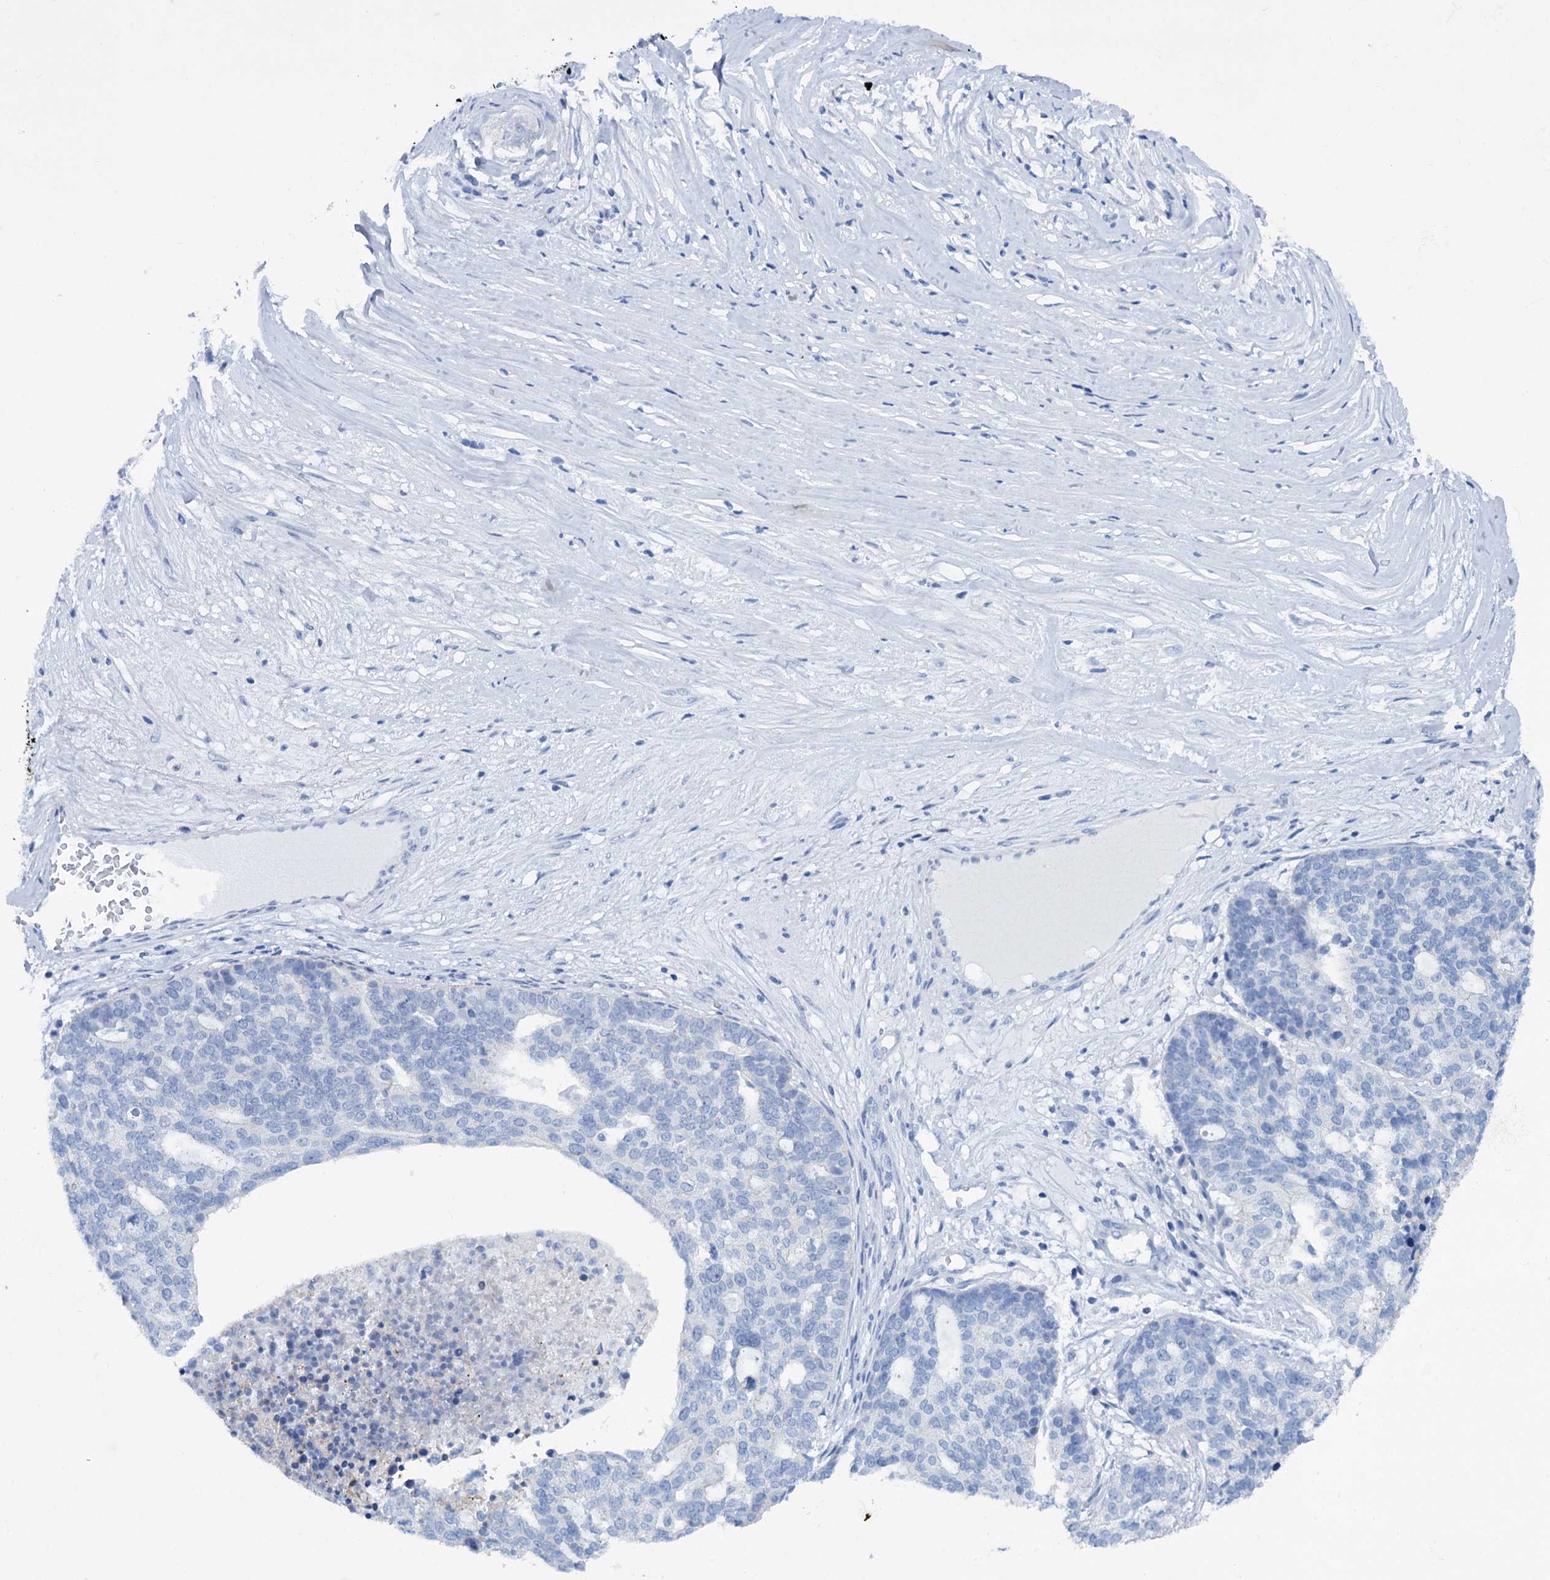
{"staining": {"intensity": "negative", "quantity": "none", "location": "none"}, "tissue": "ovarian cancer", "cell_type": "Tumor cells", "image_type": "cancer", "snomed": [{"axis": "morphology", "description": "Cystadenocarcinoma, serous, NOS"}, {"axis": "topography", "description": "Ovary"}], "caption": "Serous cystadenocarcinoma (ovarian) stained for a protein using immunohistochemistry (IHC) exhibits no expression tumor cells.", "gene": "FAAP20", "patient": {"sex": "female", "age": 59}}